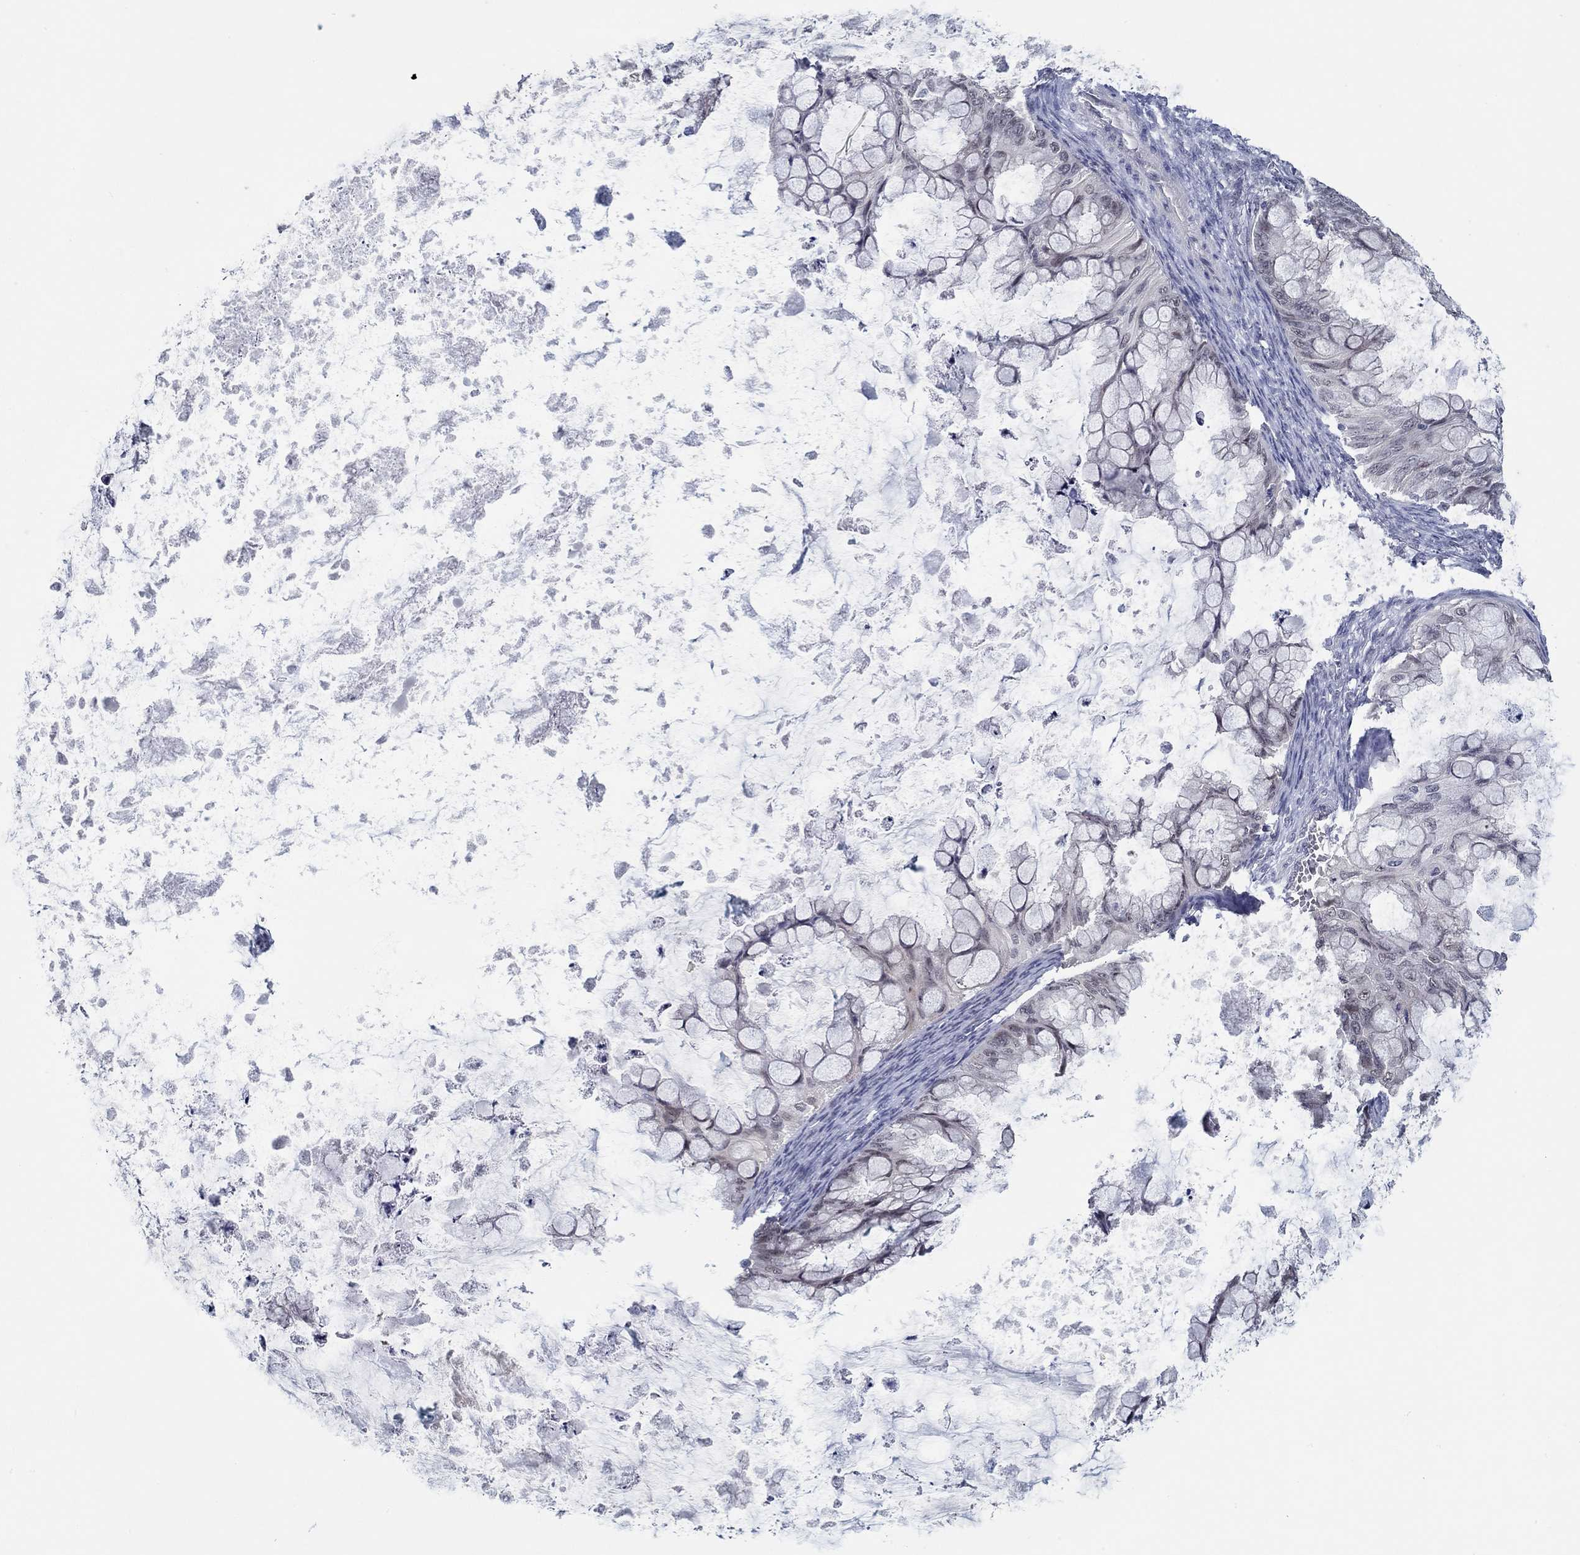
{"staining": {"intensity": "negative", "quantity": "none", "location": "none"}, "tissue": "ovarian cancer", "cell_type": "Tumor cells", "image_type": "cancer", "snomed": [{"axis": "morphology", "description": "Cystadenocarcinoma, mucinous, NOS"}, {"axis": "topography", "description": "Ovary"}], "caption": "Tumor cells show no significant expression in ovarian mucinous cystadenocarcinoma.", "gene": "SLC34A1", "patient": {"sex": "female", "age": 35}}